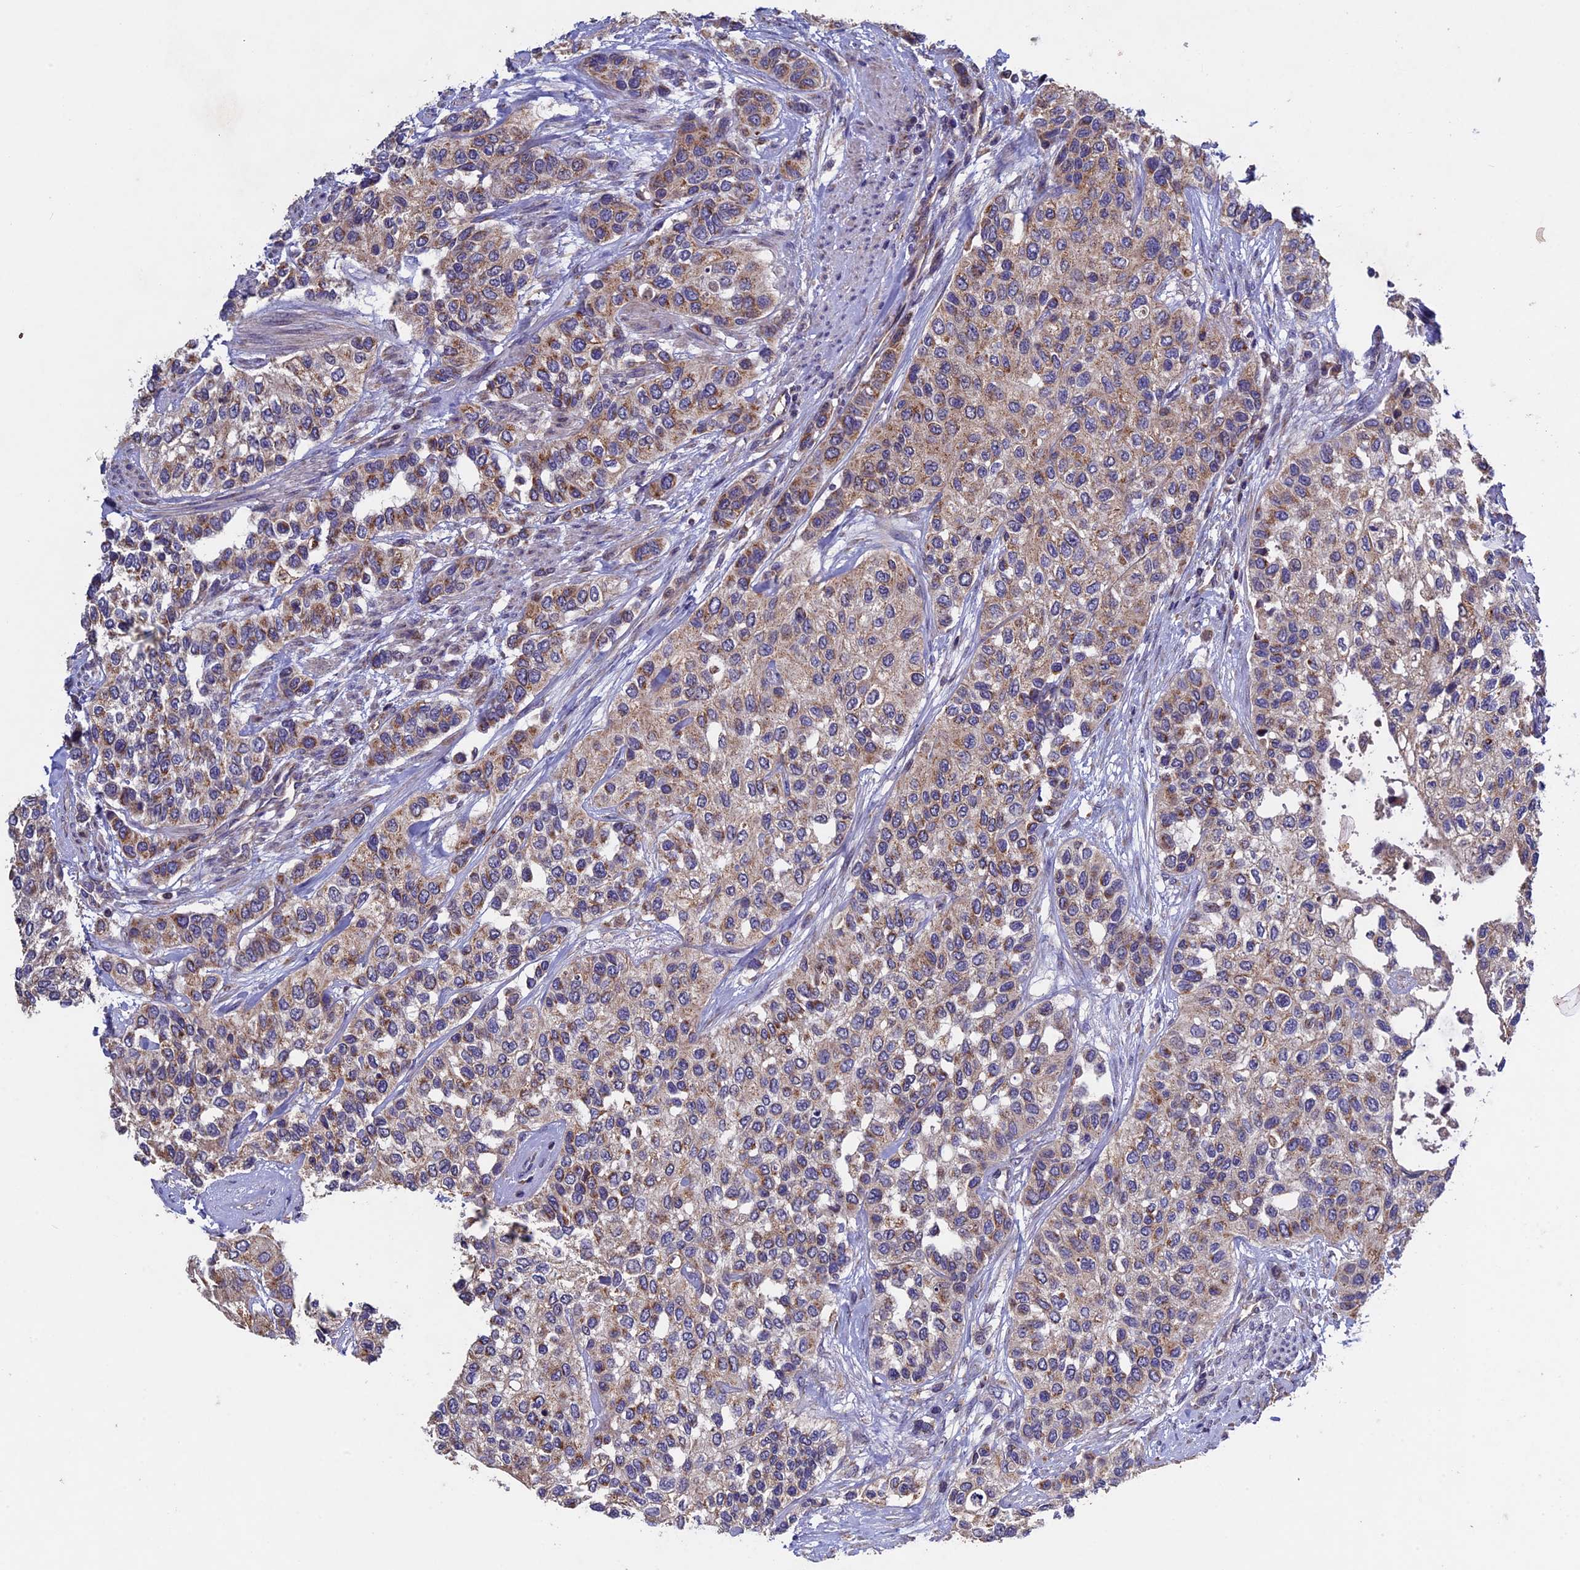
{"staining": {"intensity": "moderate", "quantity": ">75%", "location": "cytoplasmic/membranous"}, "tissue": "urothelial cancer", "cell_type": "Tumor cells", "image_type": "cancer", "snomed": [{"axis": "morphology", "description": "Normal tissue, NOS"}, {"axis": "morphology", "description": "Urothelial carcinoma, High grade"}, {"axis": "topography", "description": "Vascular tissue"}, {"axis": "topography", "description": "Urinary bladder"}], "caption": "Urothelial cancer stained for a protein (brown) displays moderate cytoplasmic/membranous positive staining in approximately >75% of tumor cells.", "gene": "RNF17", "patient": {"sex": "female", "age": 56}}